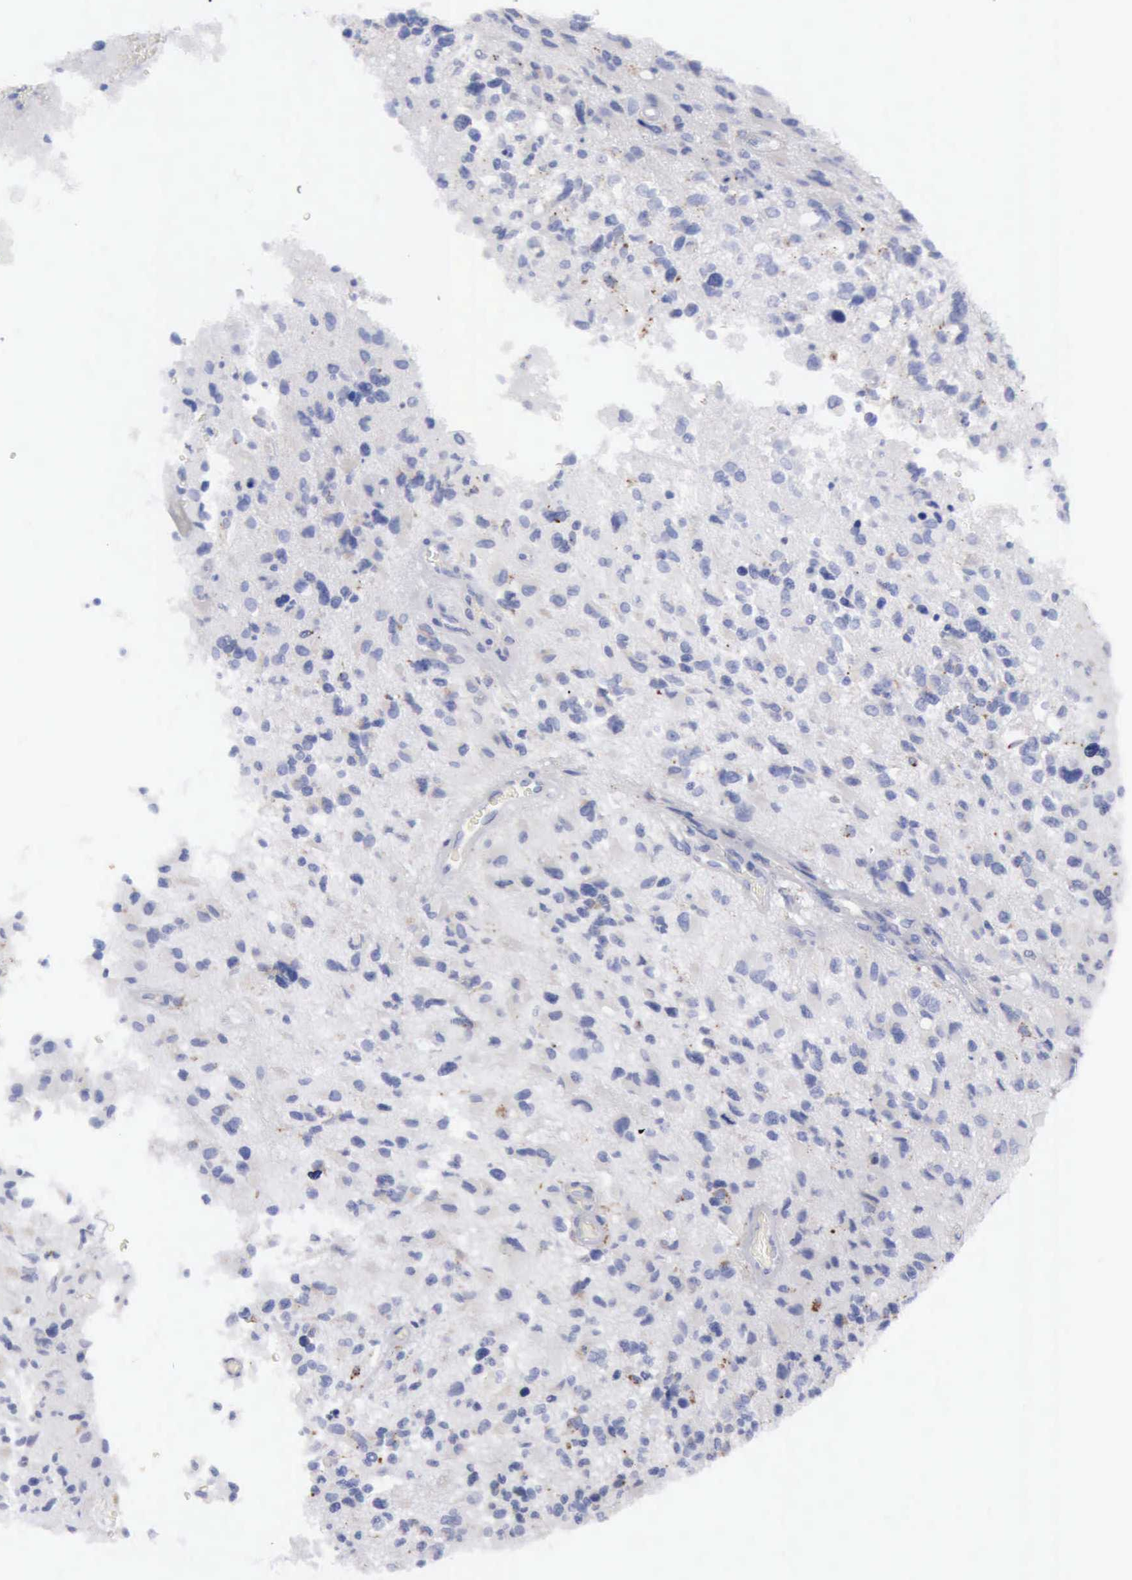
{"staining": {"intensity": "negative", "quantity": "none", "location": "none"}, "tissue": "glioma", "cell_type": "Tumor cells", "image_type": "cancer", "snomed": [{"axis": "morphology", "description": "Glioma, malignant, High grade"}, {"axis": "topography", "description": "Brain"}], "caption": "Glioma was stained to show a protein in brown. There is no significant expression in tumor cells. (DAB (3,3'-diaminobenzidine) immunohistochemistry visualized using brightfield microscopy, high magnification).", "gene": "CTSS", "patient": {"sex": "male", "age": 69}}